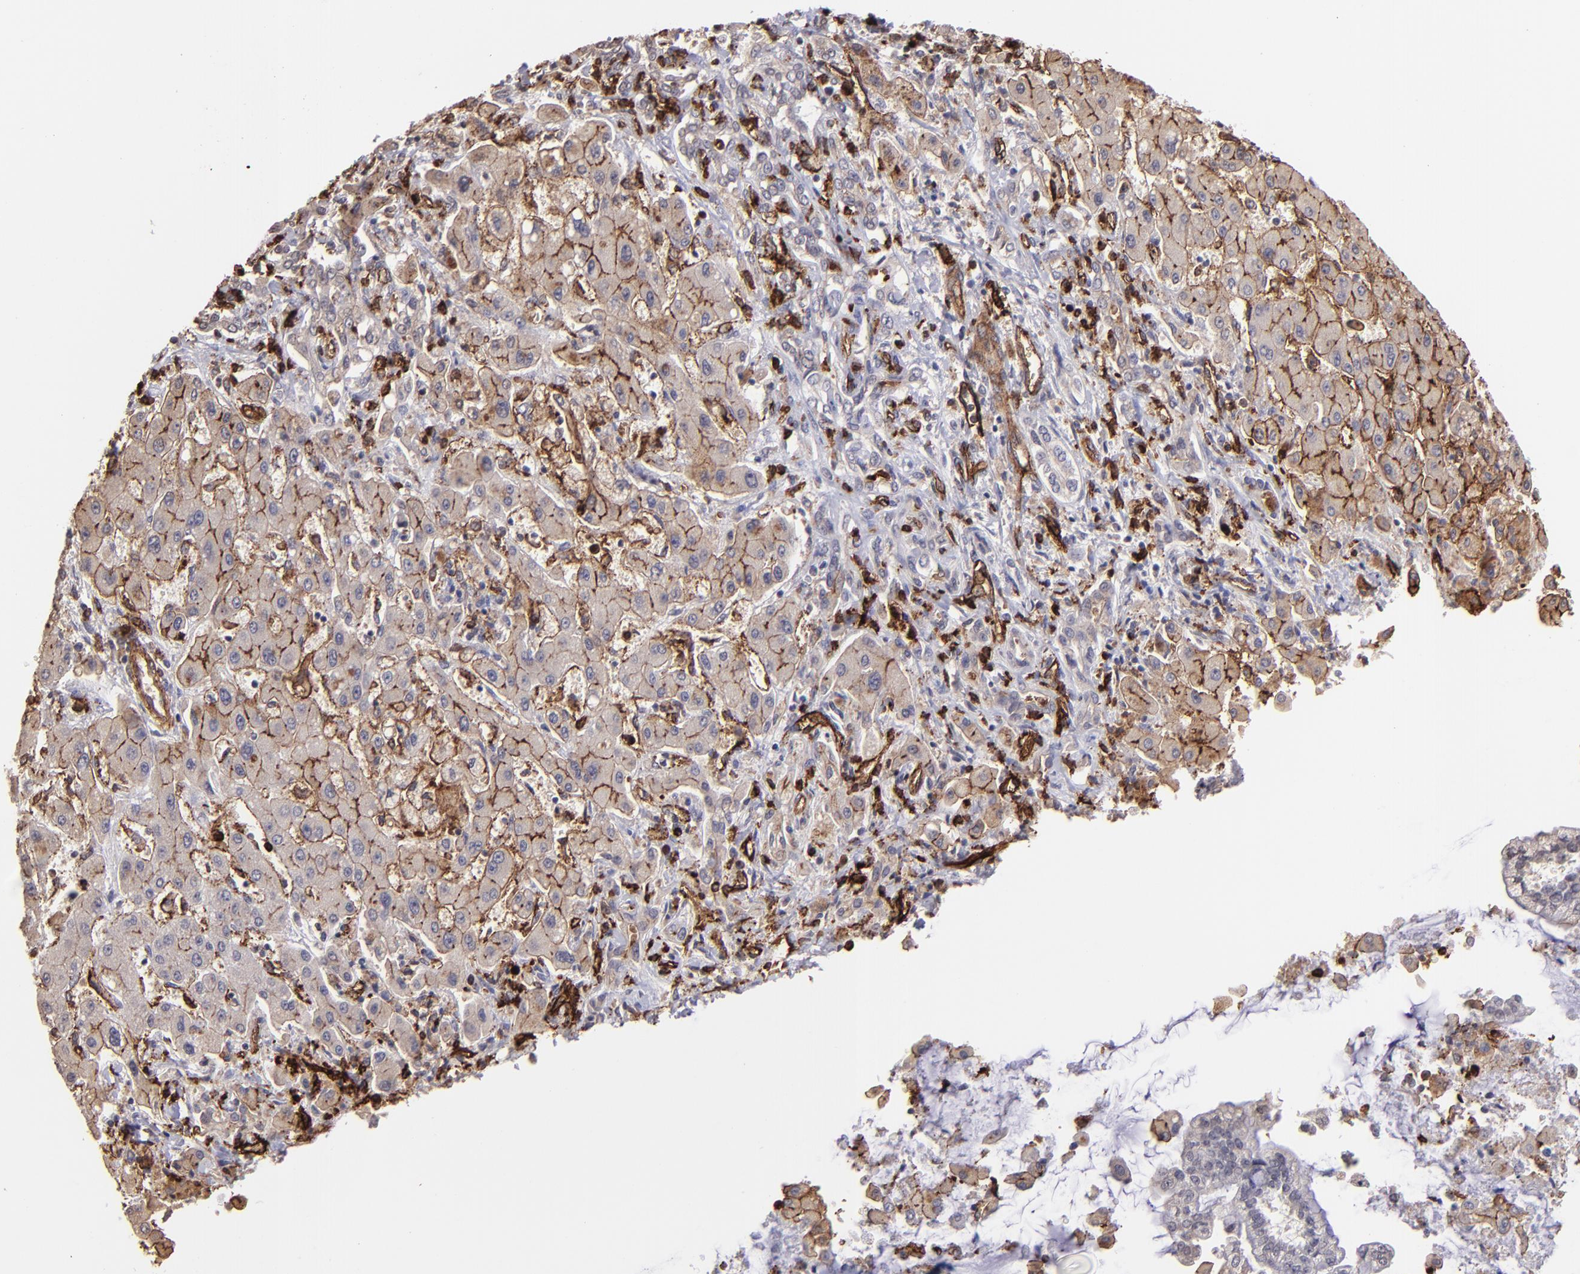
{"staining": {"intensity": "moderate", "quantity": ">75%", "location": "cytoplasmic/membranous"}, "tissue": "liver cancer", "cell_type": "Tumor cells", "image_type": "cancer", "snomed": [{"axis": "morphology", "description": "Cholangiocarcinoma"}, {"axis": "topography", "description": "Liver"}], "caption": "Liver cancer (cholangiocarcinoma) stained with a protein marker shows moderate staining in tumor cells.", "gene": "DYSF", "patient": {"sex": "male", "age": 50}}